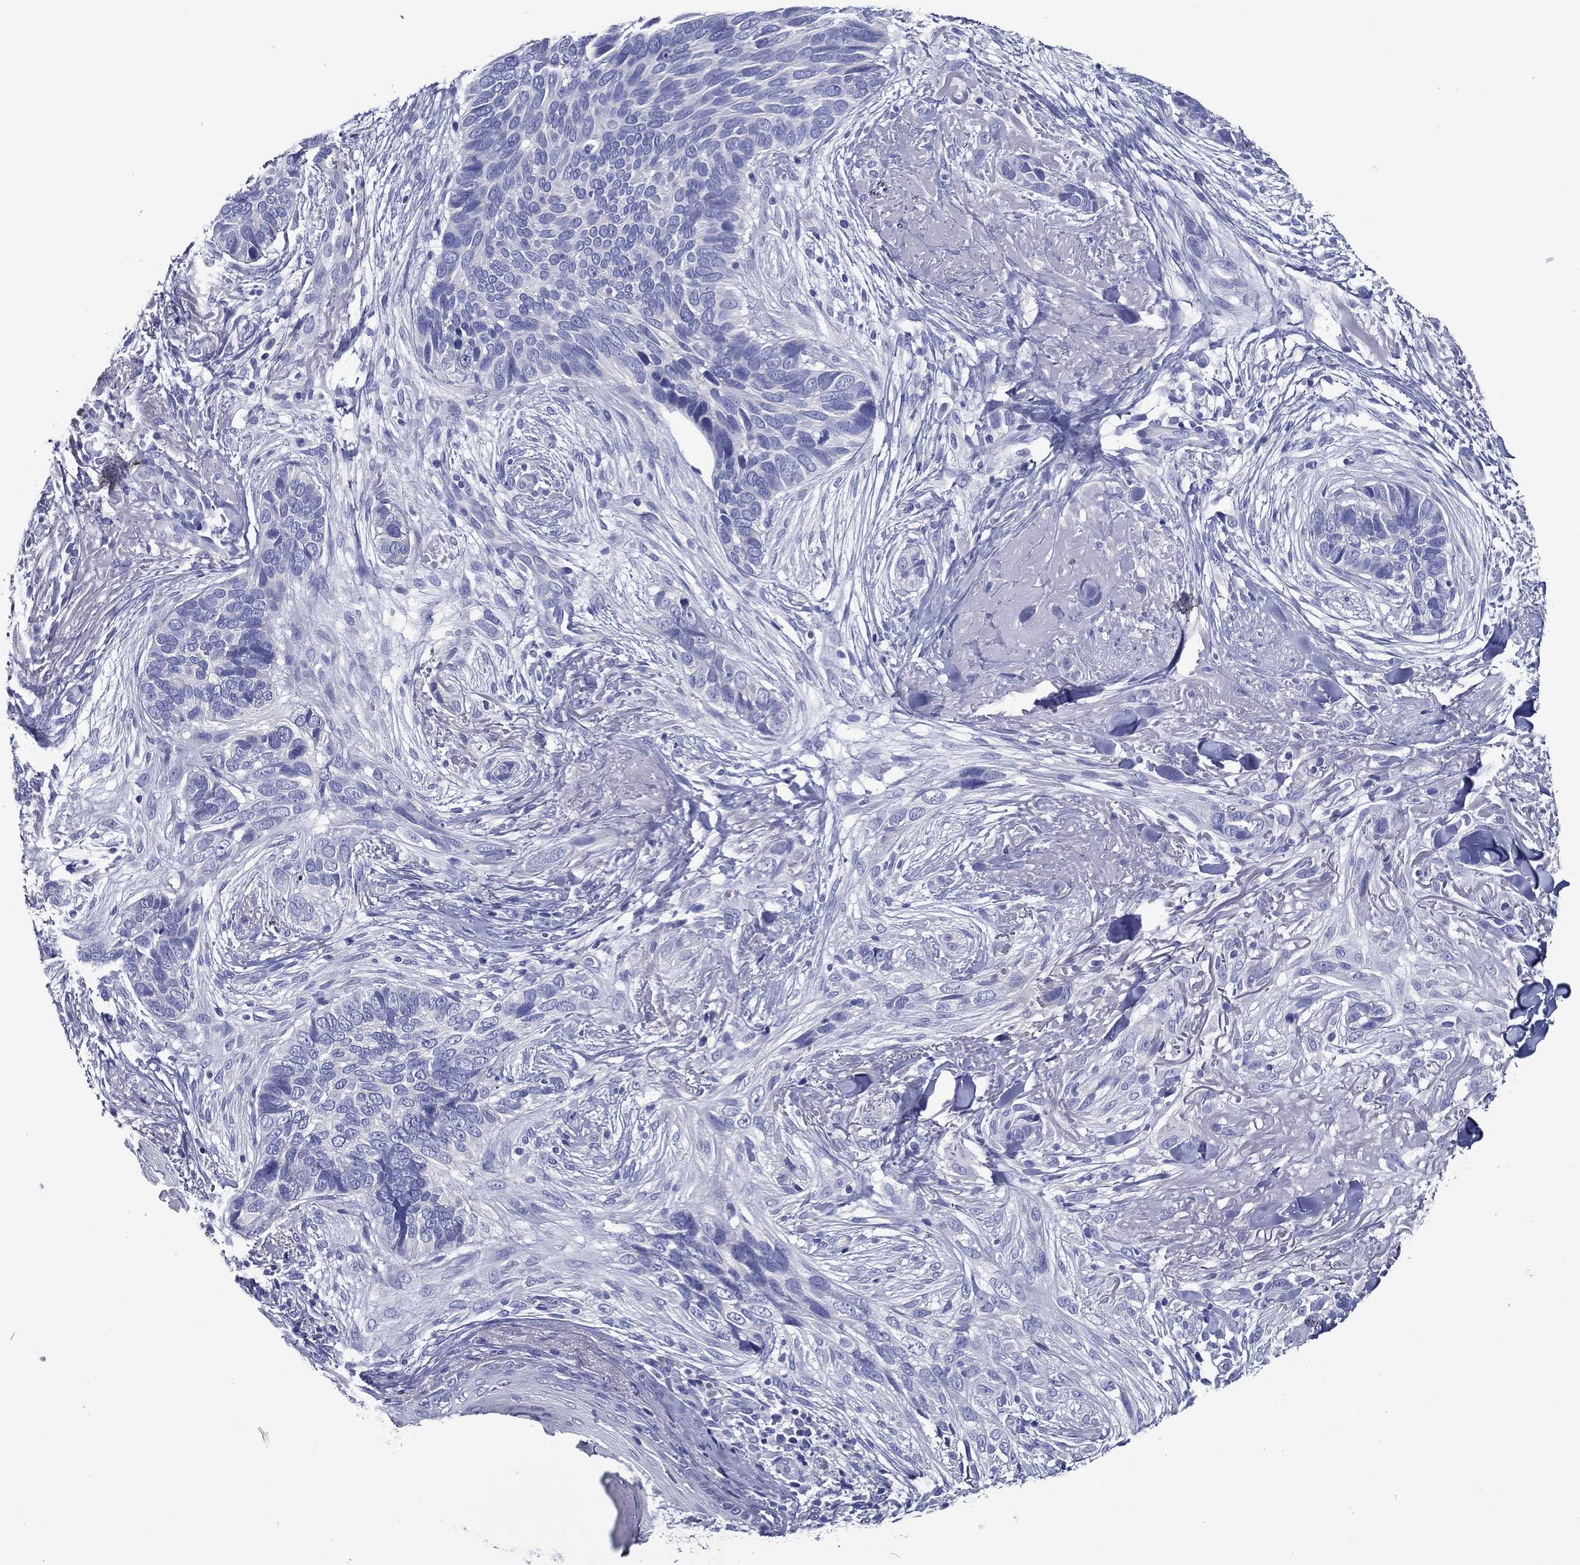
{"staining": {"intensity": "negative", "quantity": "none", "location": "none"}, "tissue": "skin cancer", "cell_type": "Tumor cells", "image_type": "cancer", "snomed": [{"axis": "morphology", "description": "Basal cell carcinoma"}, {"axis": "topography", "description": "Skin"}], "caption": "A micrograph of skin basal cell carcinoma stained for a protein exhibits no brown staining in tumor cells.", "gene": "ACE2", "patient": {"sex": "male", "age": 91}}